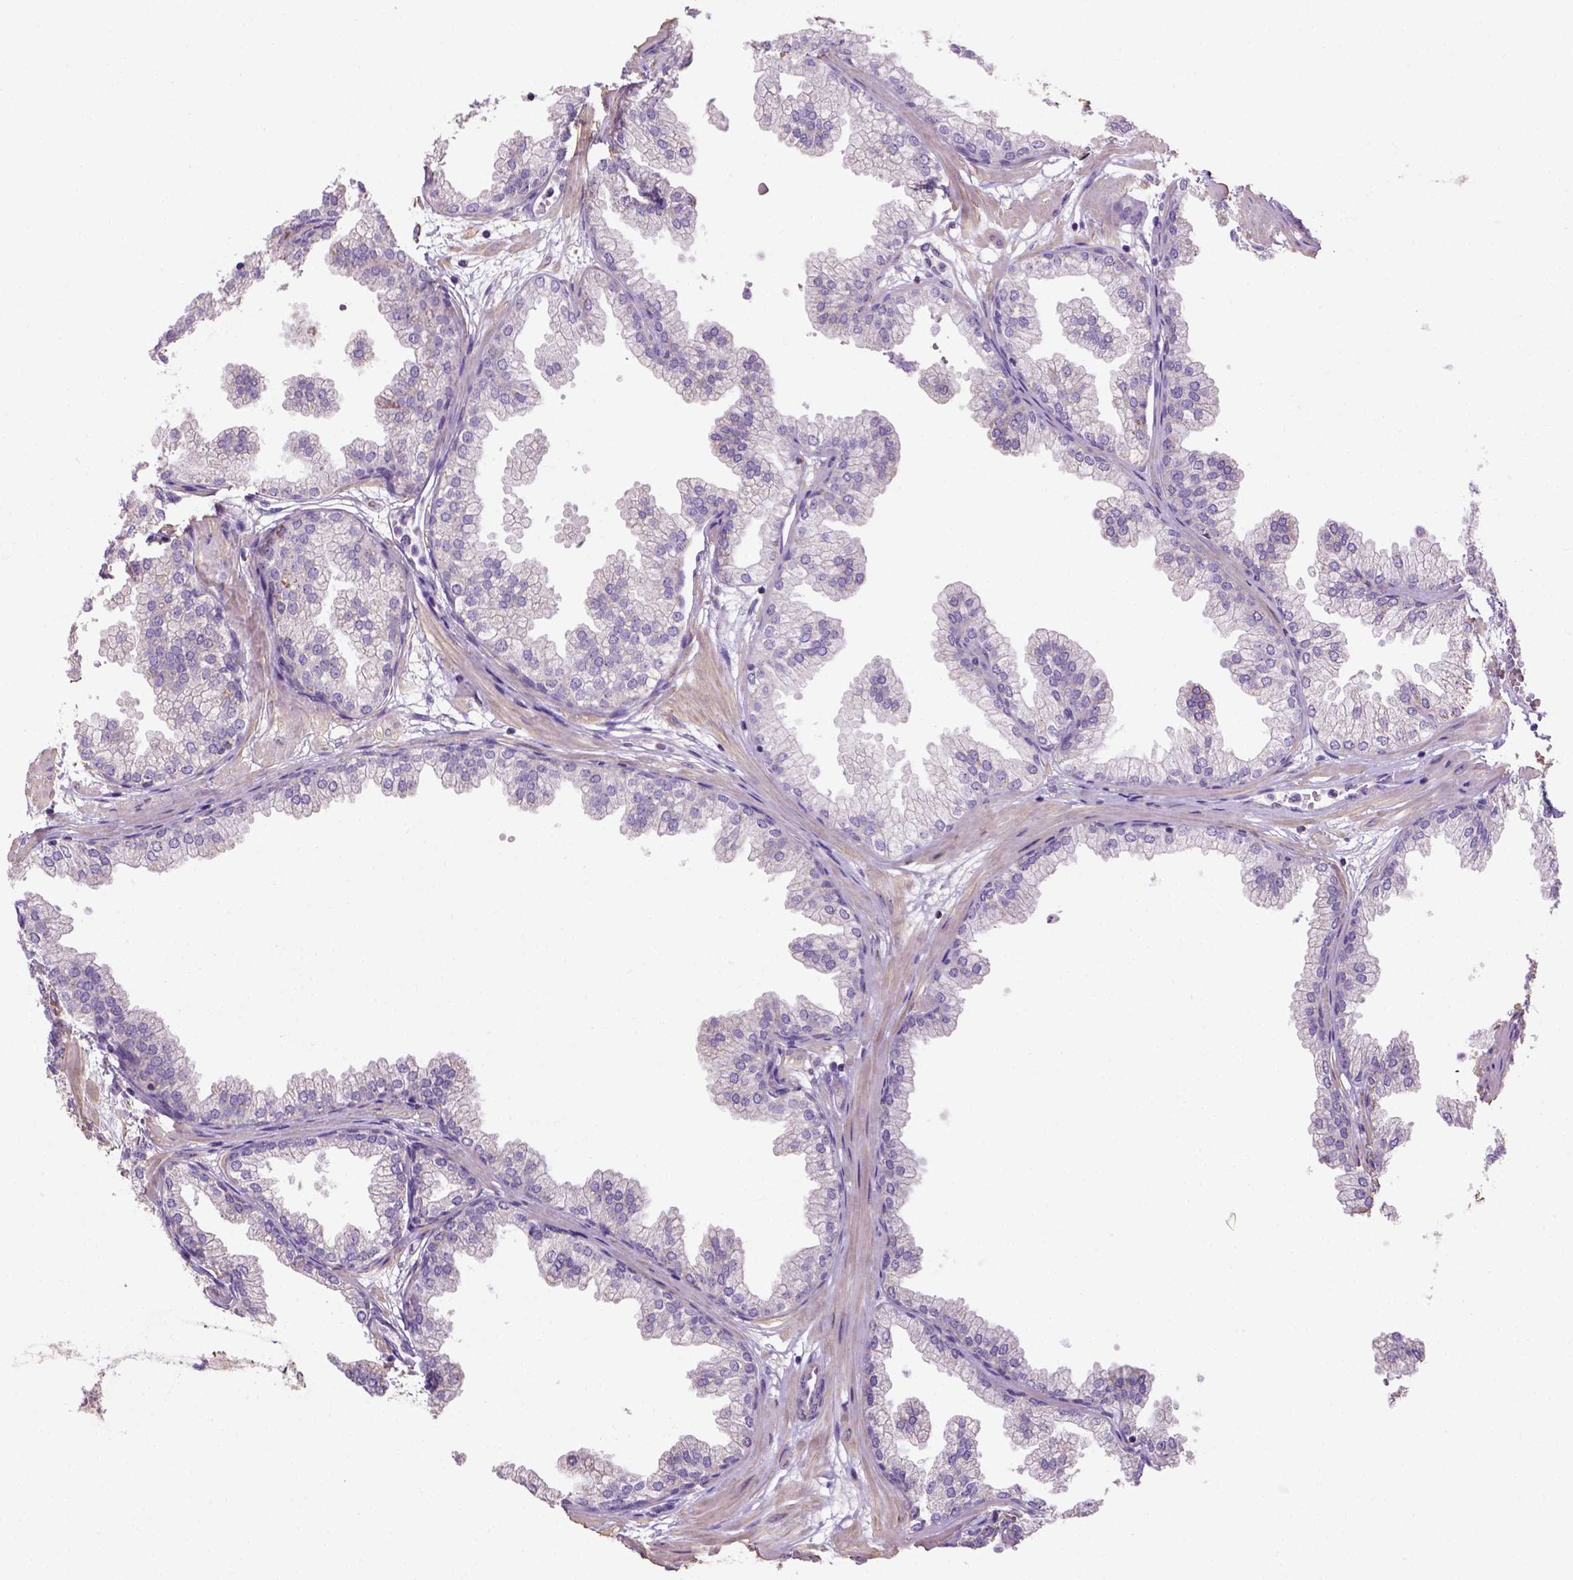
{"staining": {"intensity": "negative", "quantity": "none", "location": "none"}, "tissue": "prostate", "cell_type": "Glandular cells", "image_type": "normal", "snomed": [{"axis": "morphology", "description": "Normal tissue, NOS"}, {"axis": "topography", "description": "Prostate"}], "caption": "Immunohistochemical staining of normal prostate shows no significant positivity in glandular cells. The staining was performed using DAB (3,3'-diaminobenzidine) to visualize the protein expression in brown, while the nuclei were stained in blue with hematoxylin (Magnification: 20x).", "gene": "HTRA1", "patient": {"sex": "male", "age": 37}}